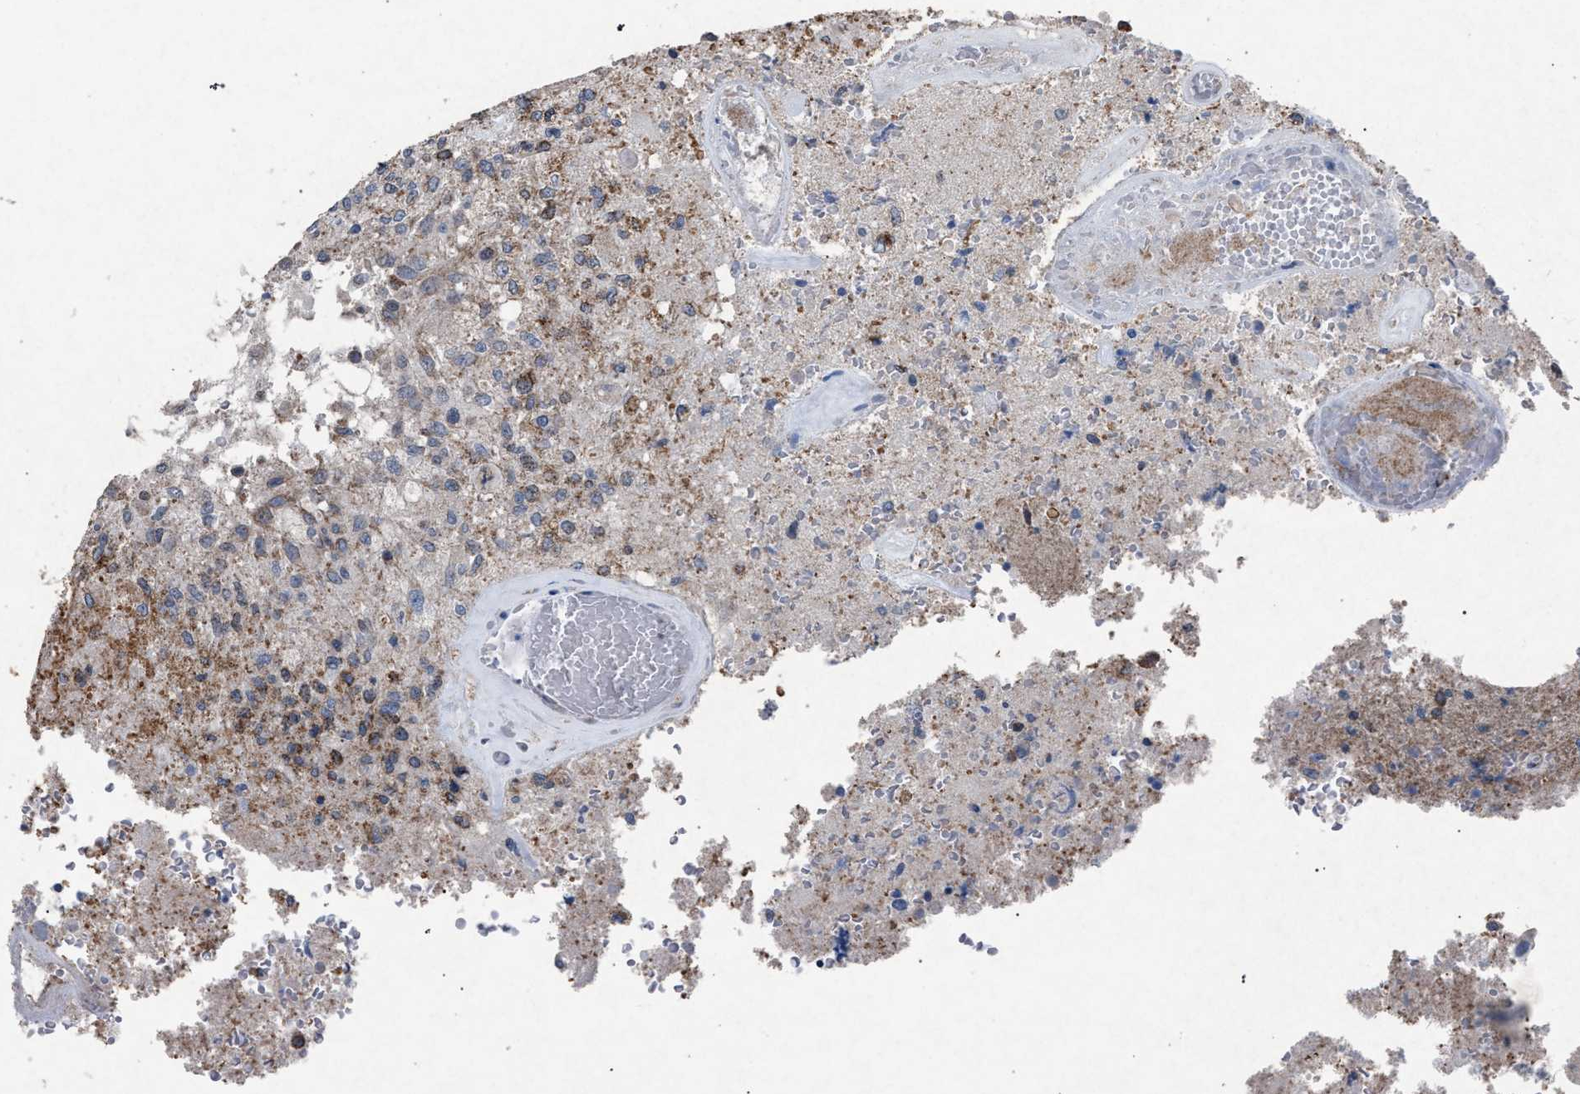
{"staining": {"intensity": "moderate", "quantity": "25%-75%", "location": "cytoplasmic/membranous"}, "tissue": "glioma", "cell_type": "Tumor cells", "image_type": "cancer", "snomed": [{"axis": "morphology", "description": "Normal tissue, NOS"}, {"axis": "morphology", "description": "Glioma, malignant, High grade"}, {"axis": "topography", "description": "Cerebral cortex"}], "caption": "The histopathology image shows staining of malignant high-grade glioma, revealing moderate cytoplasmic/membranous protein staining (brown color) within tumor cells.", "gene": "HSD17B4", "patient": {"sex": "male", "age": 77}}